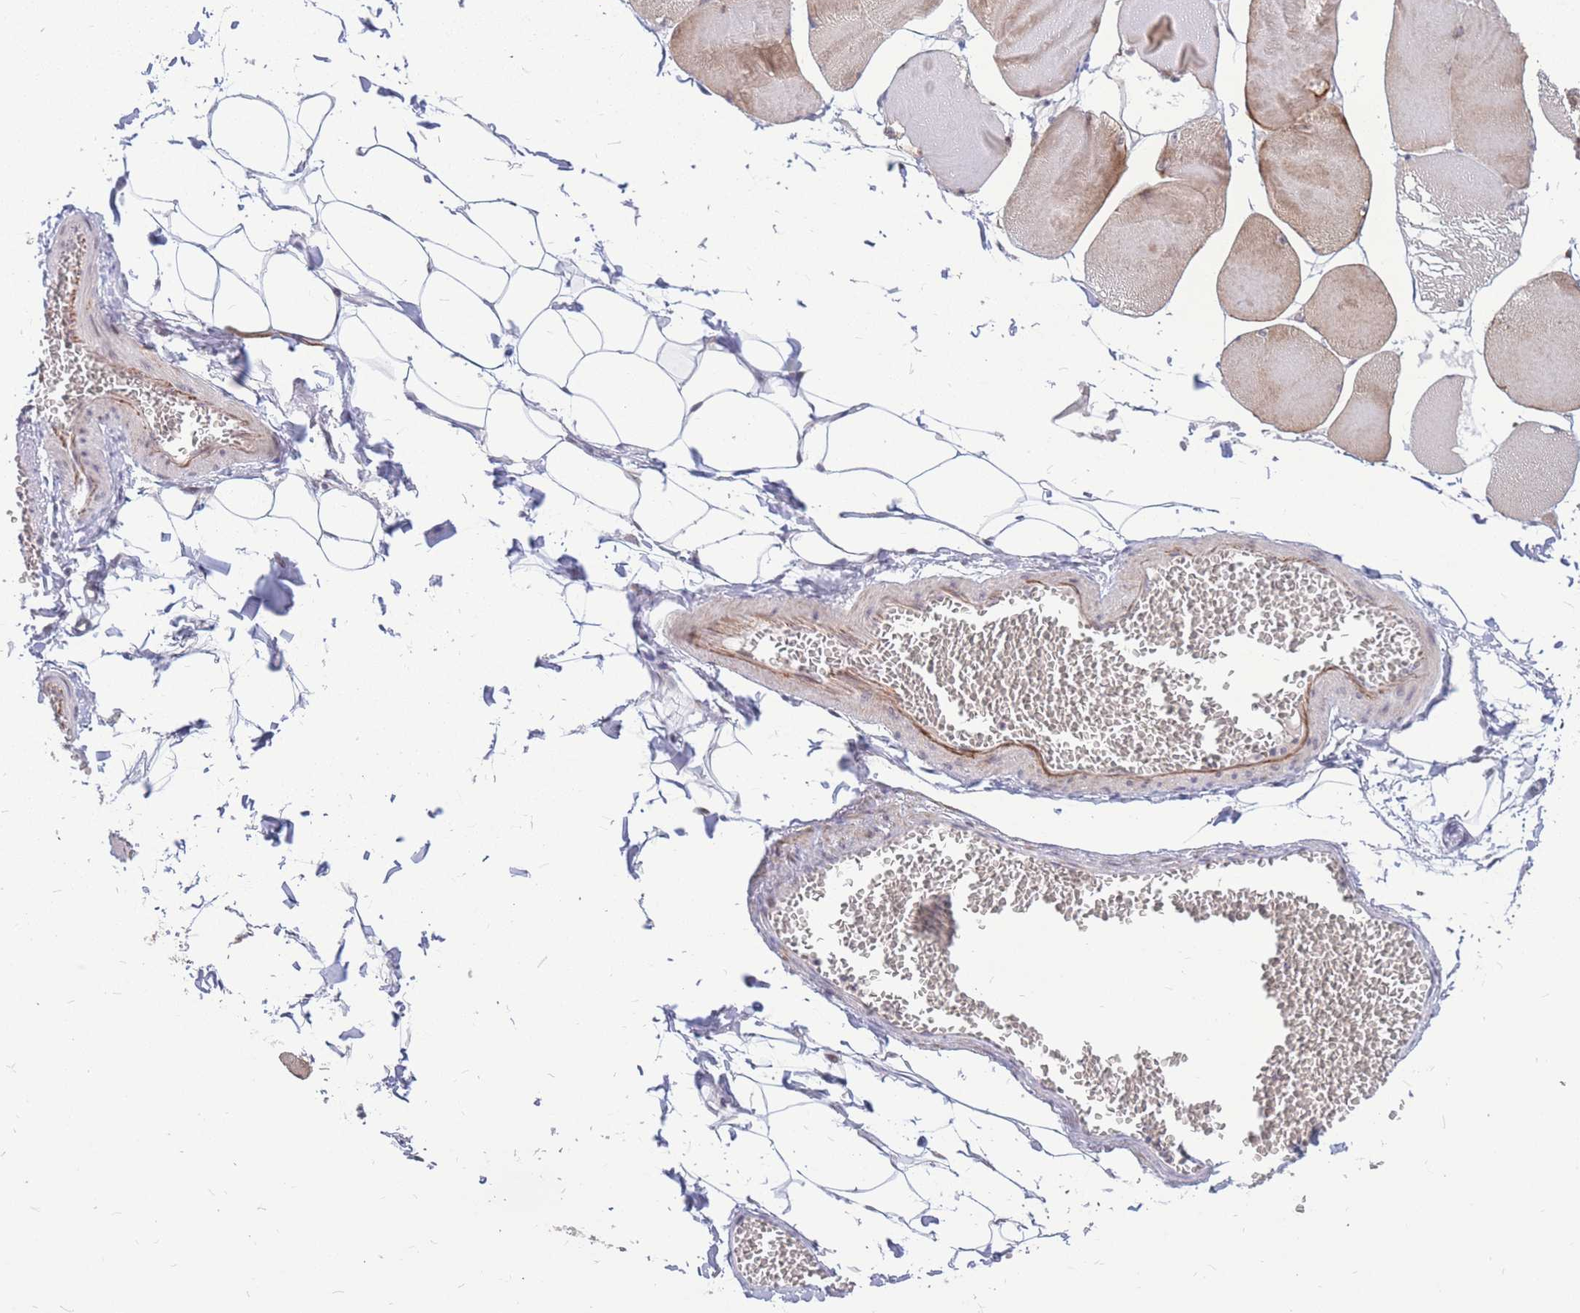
{"staining": {"intensity": "moderate", "quantity": "<25%", "location": "cytoplasmic/membranous"}, "tissue": "skeletal muscle", "cell_type": "Myocytes", "image_type": "normal", "snomed": [{"axis": "morphology", "description": "Normal tissue, NOS"}, {"axis": "morphology", "description": "Basal cell carcinoma"}, {"axis": "topography", "description": "Skeletal muscle"}], "caption": "Protein expression analysis of normal skeletal muscle displays moderate cytoplasmic/membranous expression in about <25% of myocytes.", "gene": "ADD2", "patient": {"sex": "female", "age": 64}}